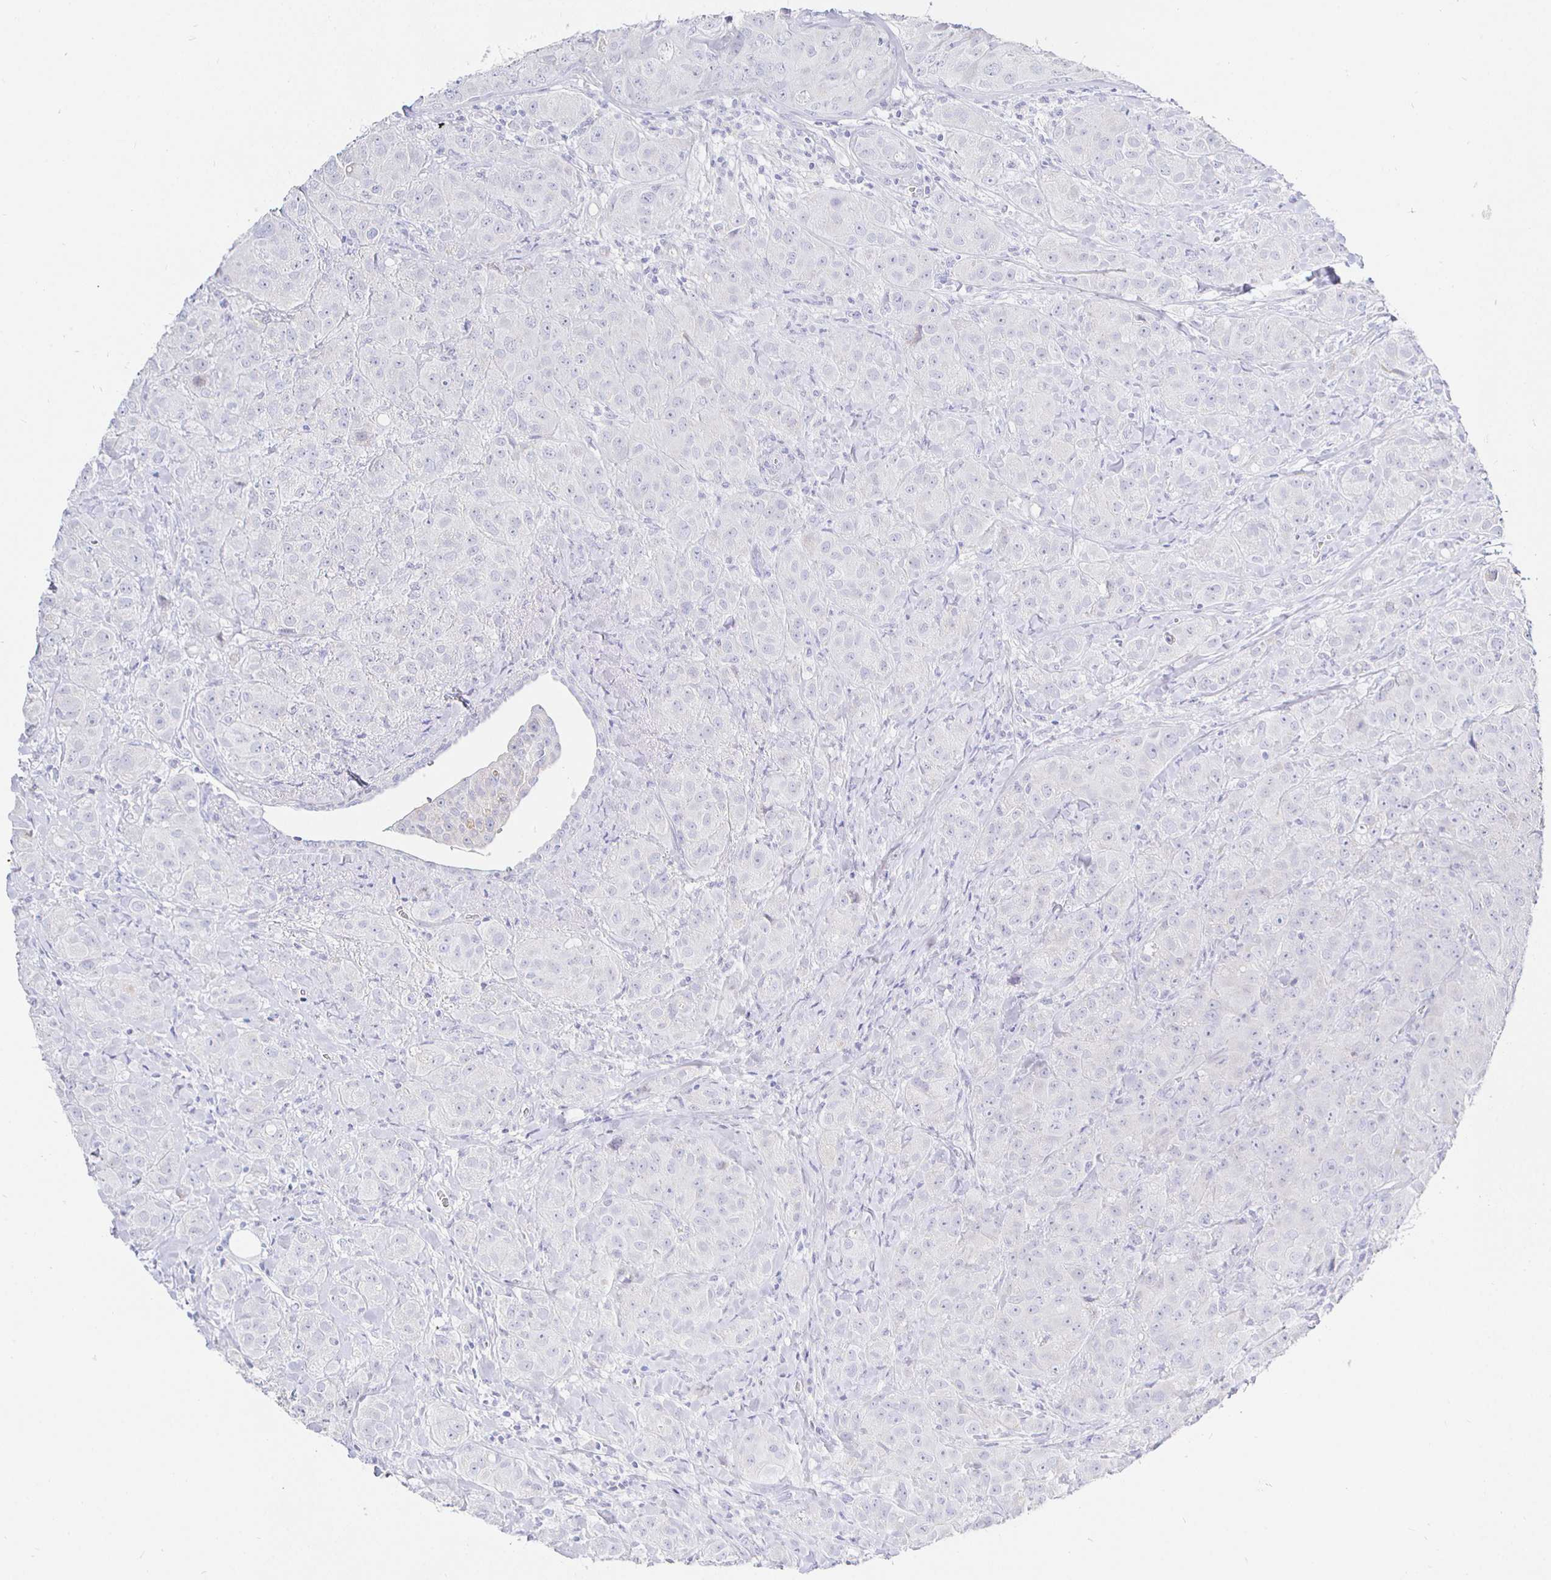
{"staining": {"intensity": "negative", "quantity": "none", "location": "none"}, "tissue": "breast cancer", "cell_type": "Tumor cells", "image_type": "cancer", "snomed": [{"axis": "morphology", "description": "Normal tissue, NOS"}, {"axis": "morphology", "description": "Duct carcinoma"}, {"axis": "topography", "description": "Breast"}], "caption": "Immunohistochemical staining of human breast cancer (invasive ductal carcinoma) shows no significant staining in tumor cells.", "gene": "CR2", "patient": {"sex": "female", "age": 43}}